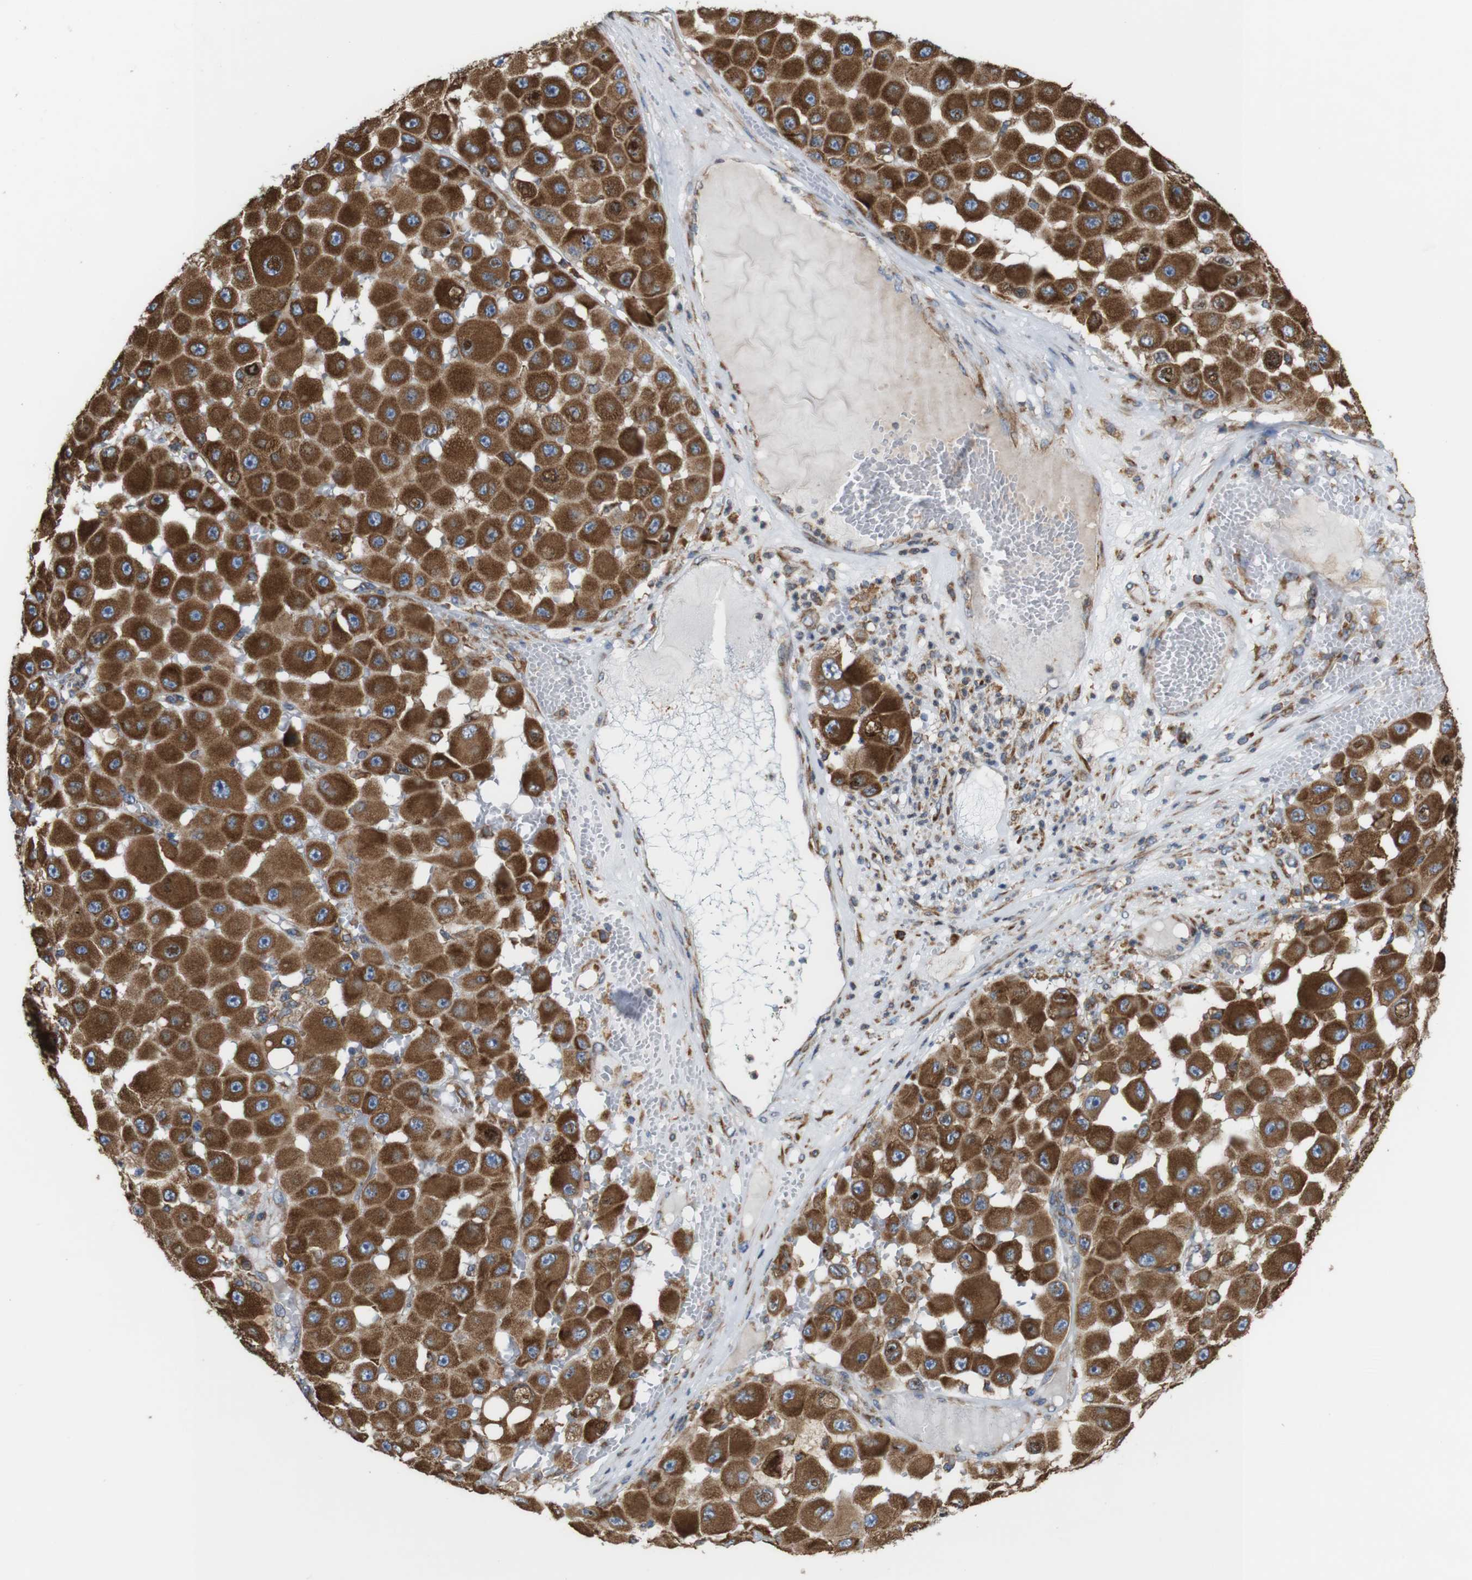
{"staining": {"intensity": "moderate", "quantity": ">75%", "location": "cytoplasmic/membranous"}, "tissue": "melanoma", "cell_type": "Tumor cells", "image_type": "cancer", "snomed": [{"axis": "morphology", "description": "Malignant melanoma, NOS"}, {"axis": "topography", "description": "Skin"}], "caption": "IHC (DAB (3,3'-diaminobenzidine)) staining of melanoma exhibits moderate cytoplasmic/membranous protein staining in about >75% of tumor cells.", "gene": "UGGT1", "patient": {"sex": "female", "age": 81}}